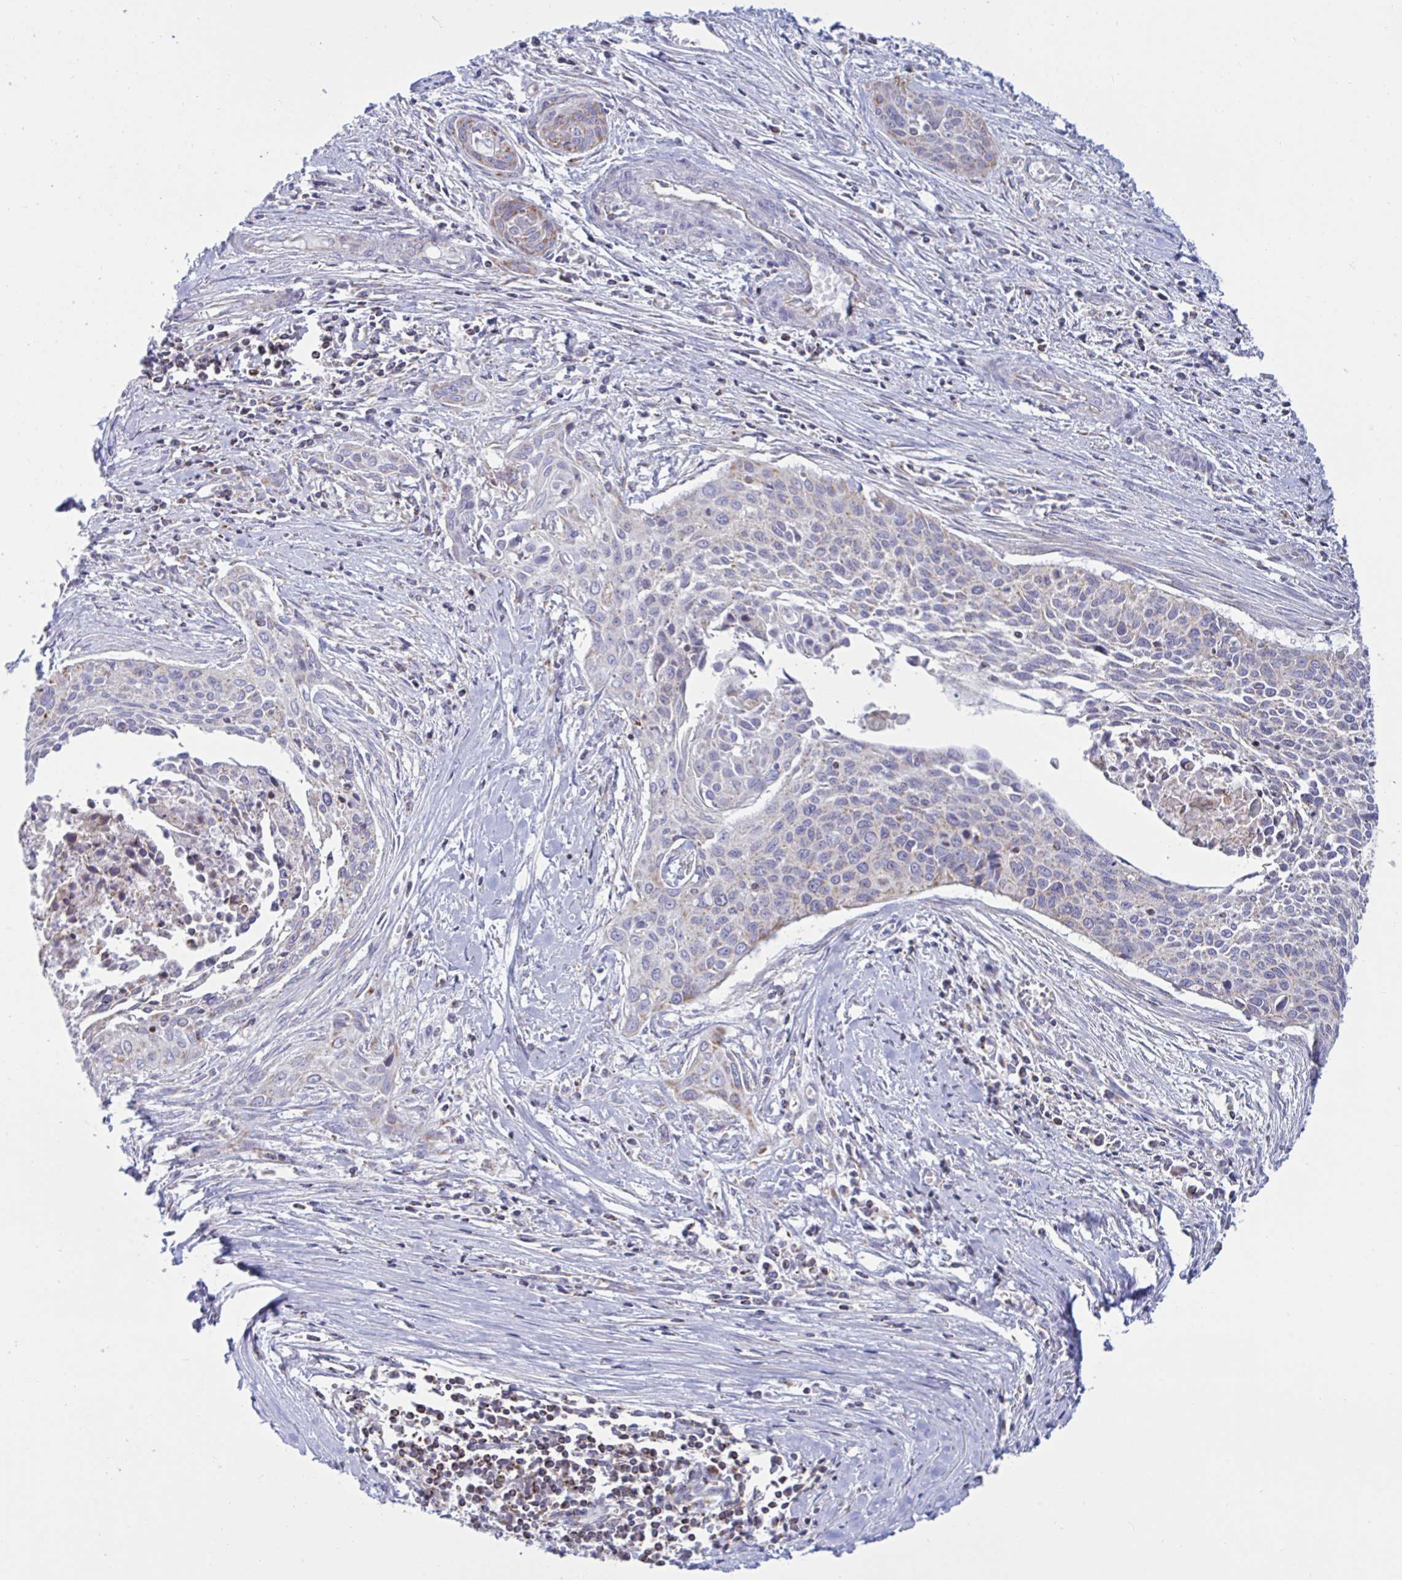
{"staining": {"intensity": "negative", "quantity": "none", "location": "none"}, "tissue": "cervical cancer", "cell_type": "Tumor cells", "image_type": "cancer", "snomed": [{"axis": "morphology", "description": "Squamous cell carcinoma, NOS"}, {"axis": "topography", "description": "Cervix"}], "caption": "Cervical cancer (squamous cell carcinoma) was stained to show a protein in brown. There is no significant expression in tumor cells.", "gene": "HSPE1", "patient": {"sex": "female", "age": 55}}